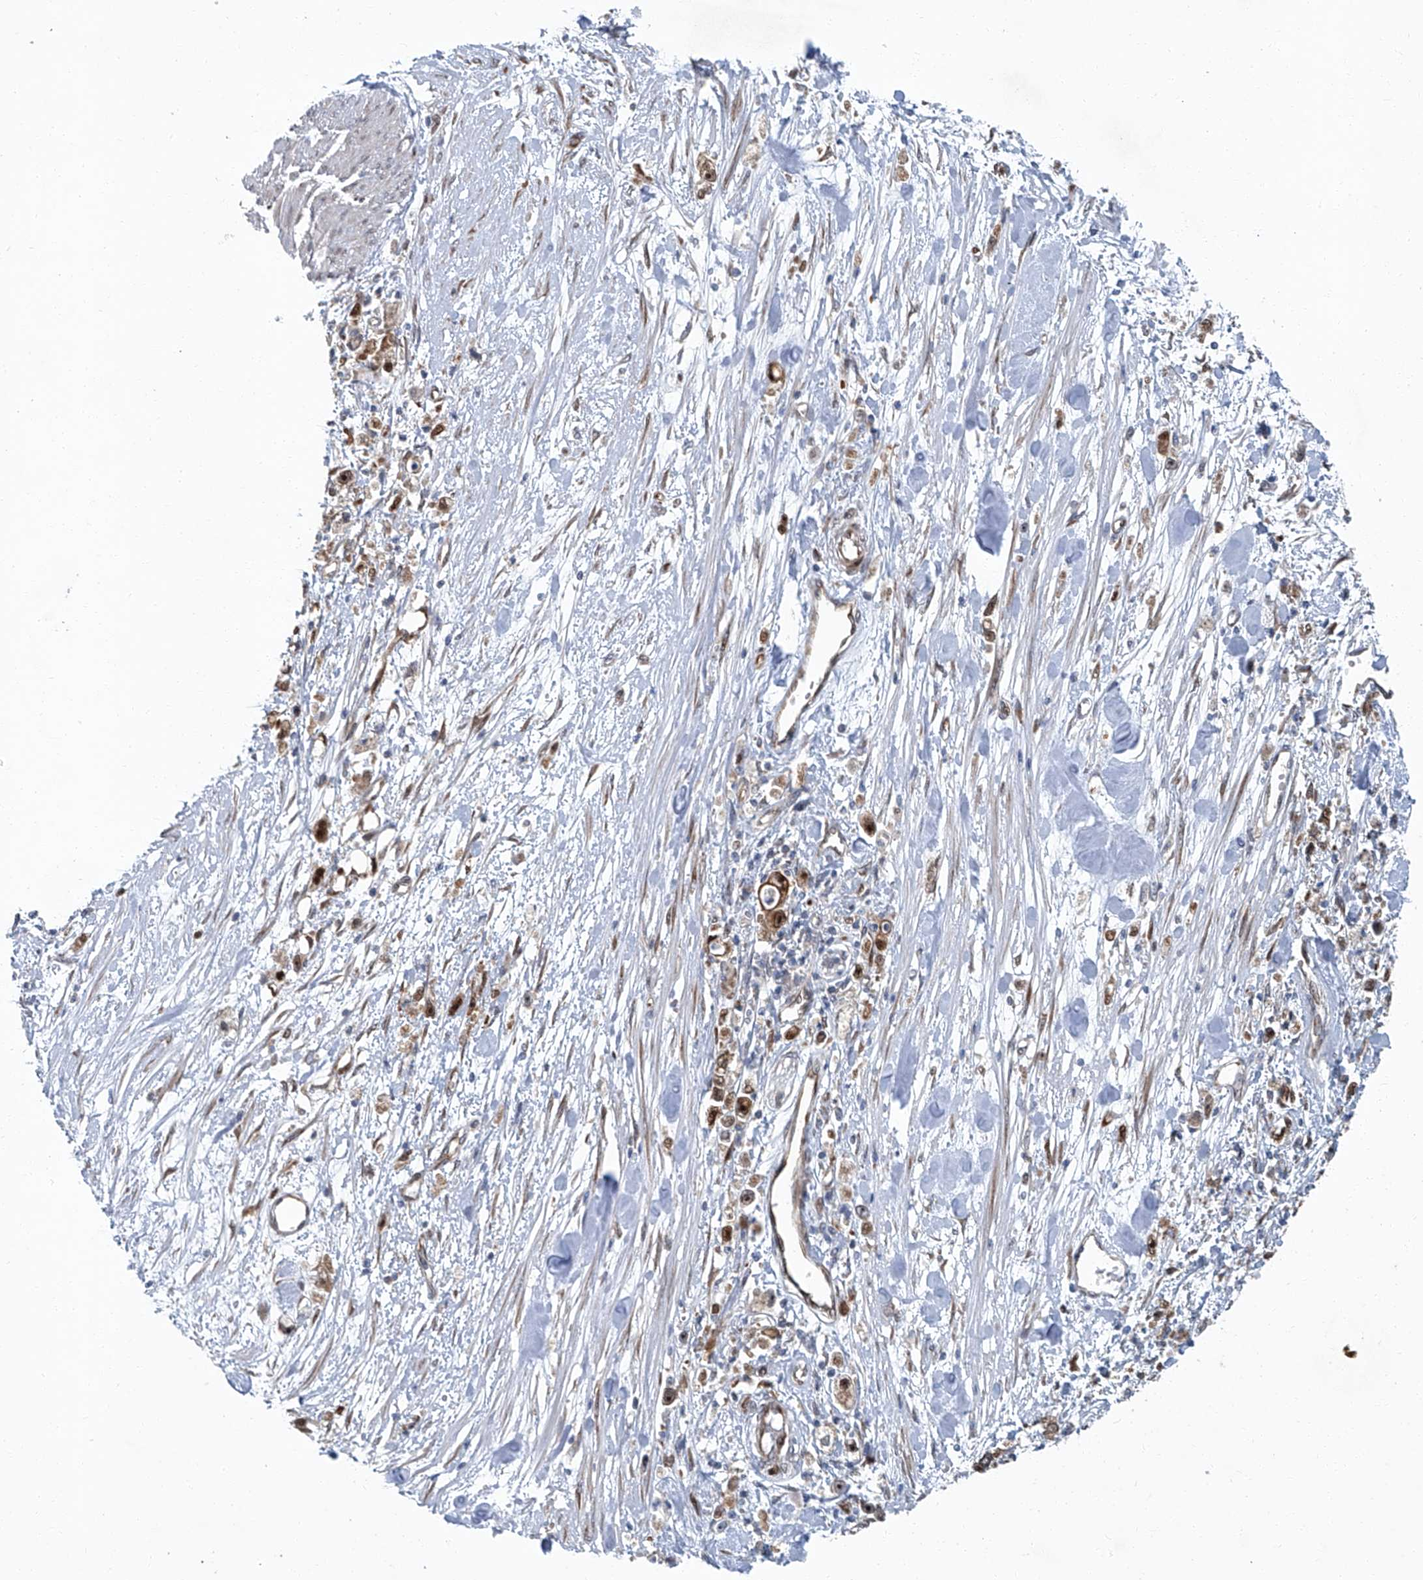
{"staining": {"intensity": "moderate", "quantity": ">75%", "location": "cytoplasmic/membranous"}, "tissue": "stomach cancer", "cell_type": "Tumor cells", "image_type": "cancer", "snomed": [{"axis": "morphology", "description": "Adenocarcinoma, NOS"}, {"axis": "topography", "description": "Stomach"}], "caption": "Immunohistochemistry photomicrograph of human stomach cancer stained for a protein (brown), which demonstrates medium levels of moderate cytoplasmic/membranous staining in approximately >75% of tumor cells.", "gene": "GPR132", "patient": {"sex": "female", "age": 59}}